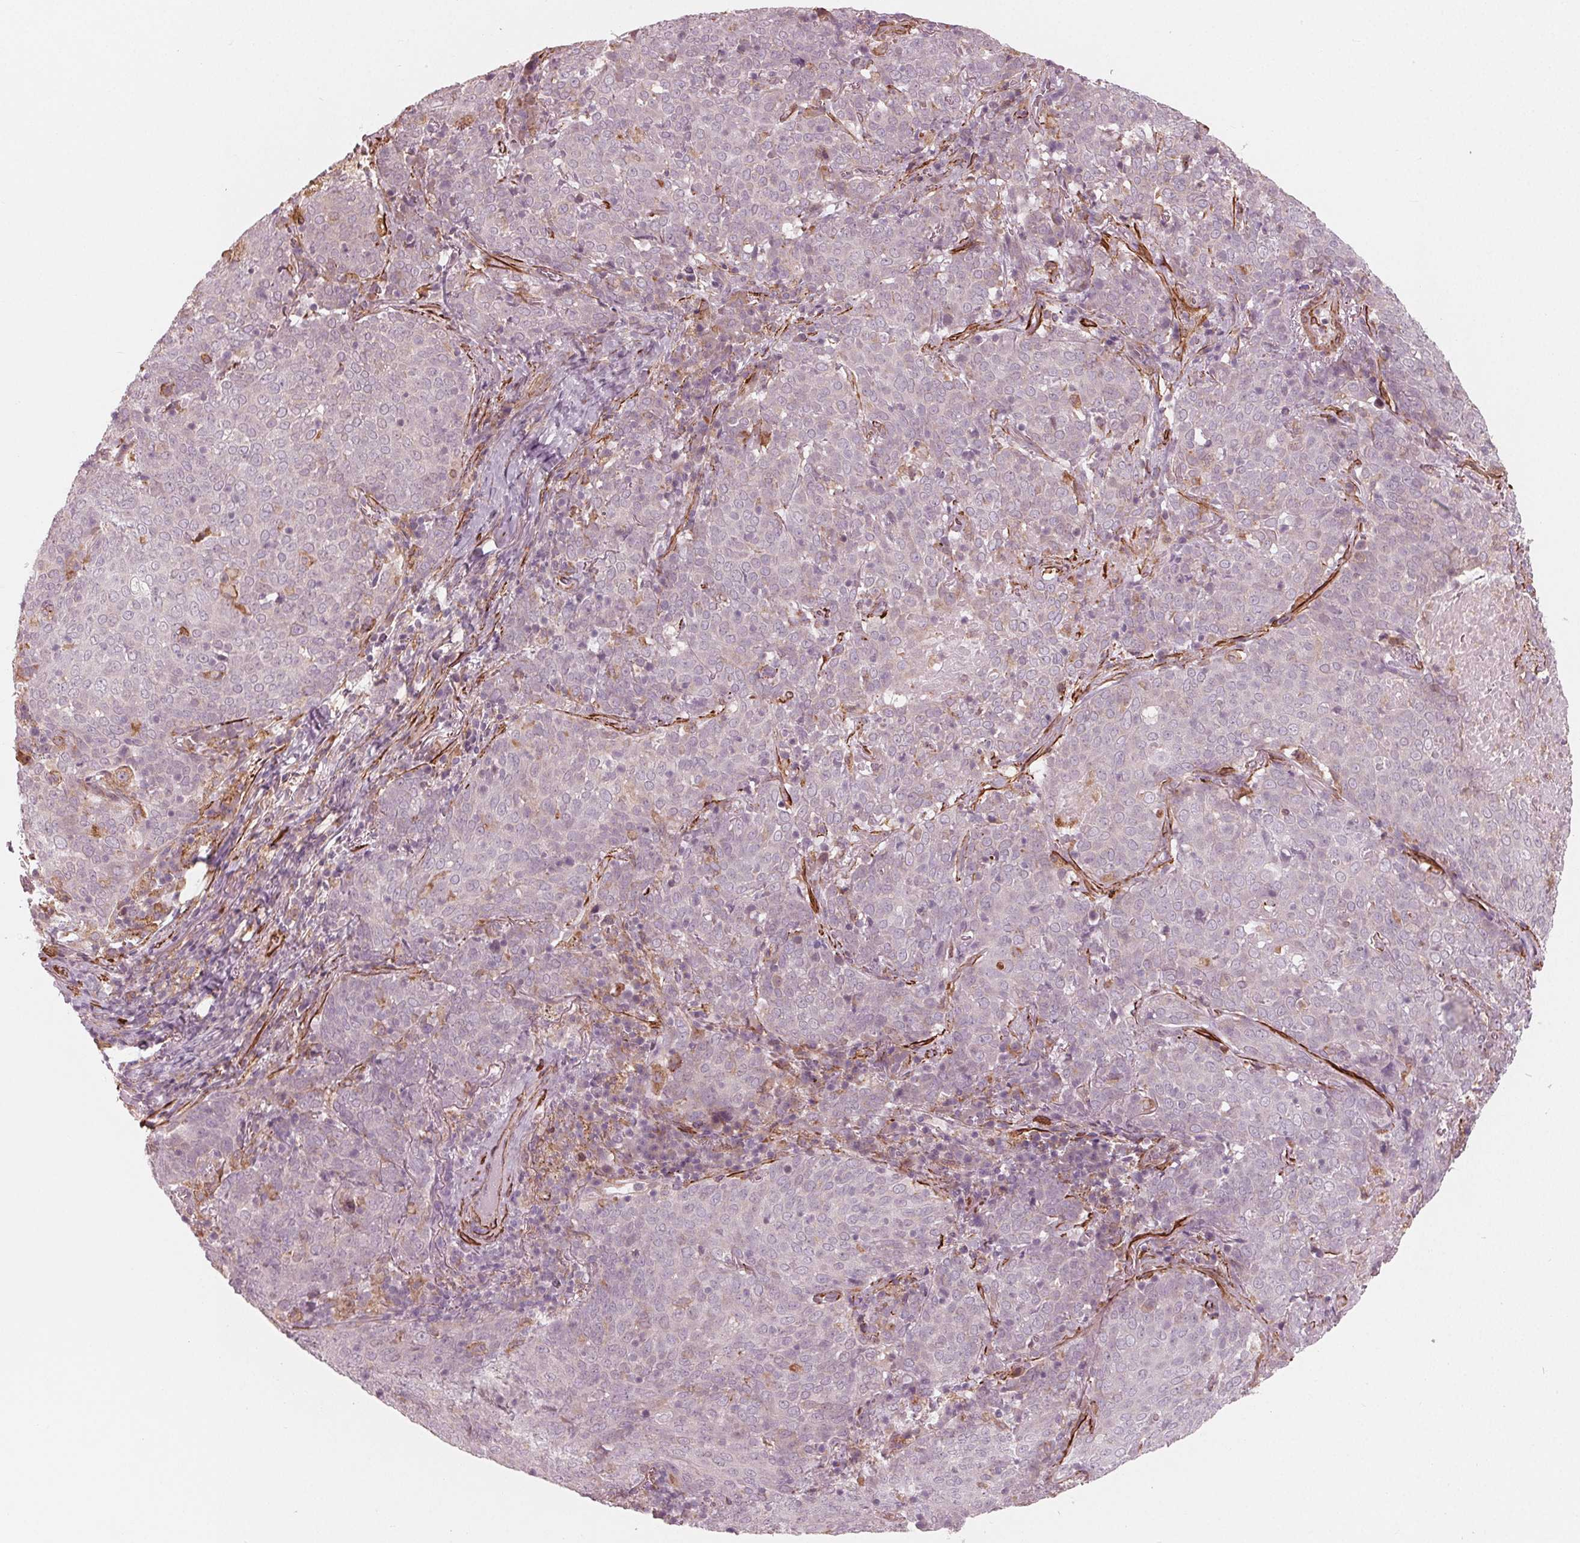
{"staining": {"intensity": "negative", "quantity": "none", "location": "none"}, "tissue": "lung cancer", "cell_type": "Tumor cells", "image_type": "cancer", "snomed": [{"axis": "morphology", "description": "Squamous cell carcinoma, NOS"}, {"axis": "topography", "description": "Lung"}], "caption": "Tumor cells show no significant protein positivity in lung squamous cell carcinoma. (Brightfield microscopy of DAB (3,3'-diaminobenzidine) immunohistochemistry (IHC) at high magnification).", "gene": "MIER3", "patient": {"sex": "male", "age": 82}}